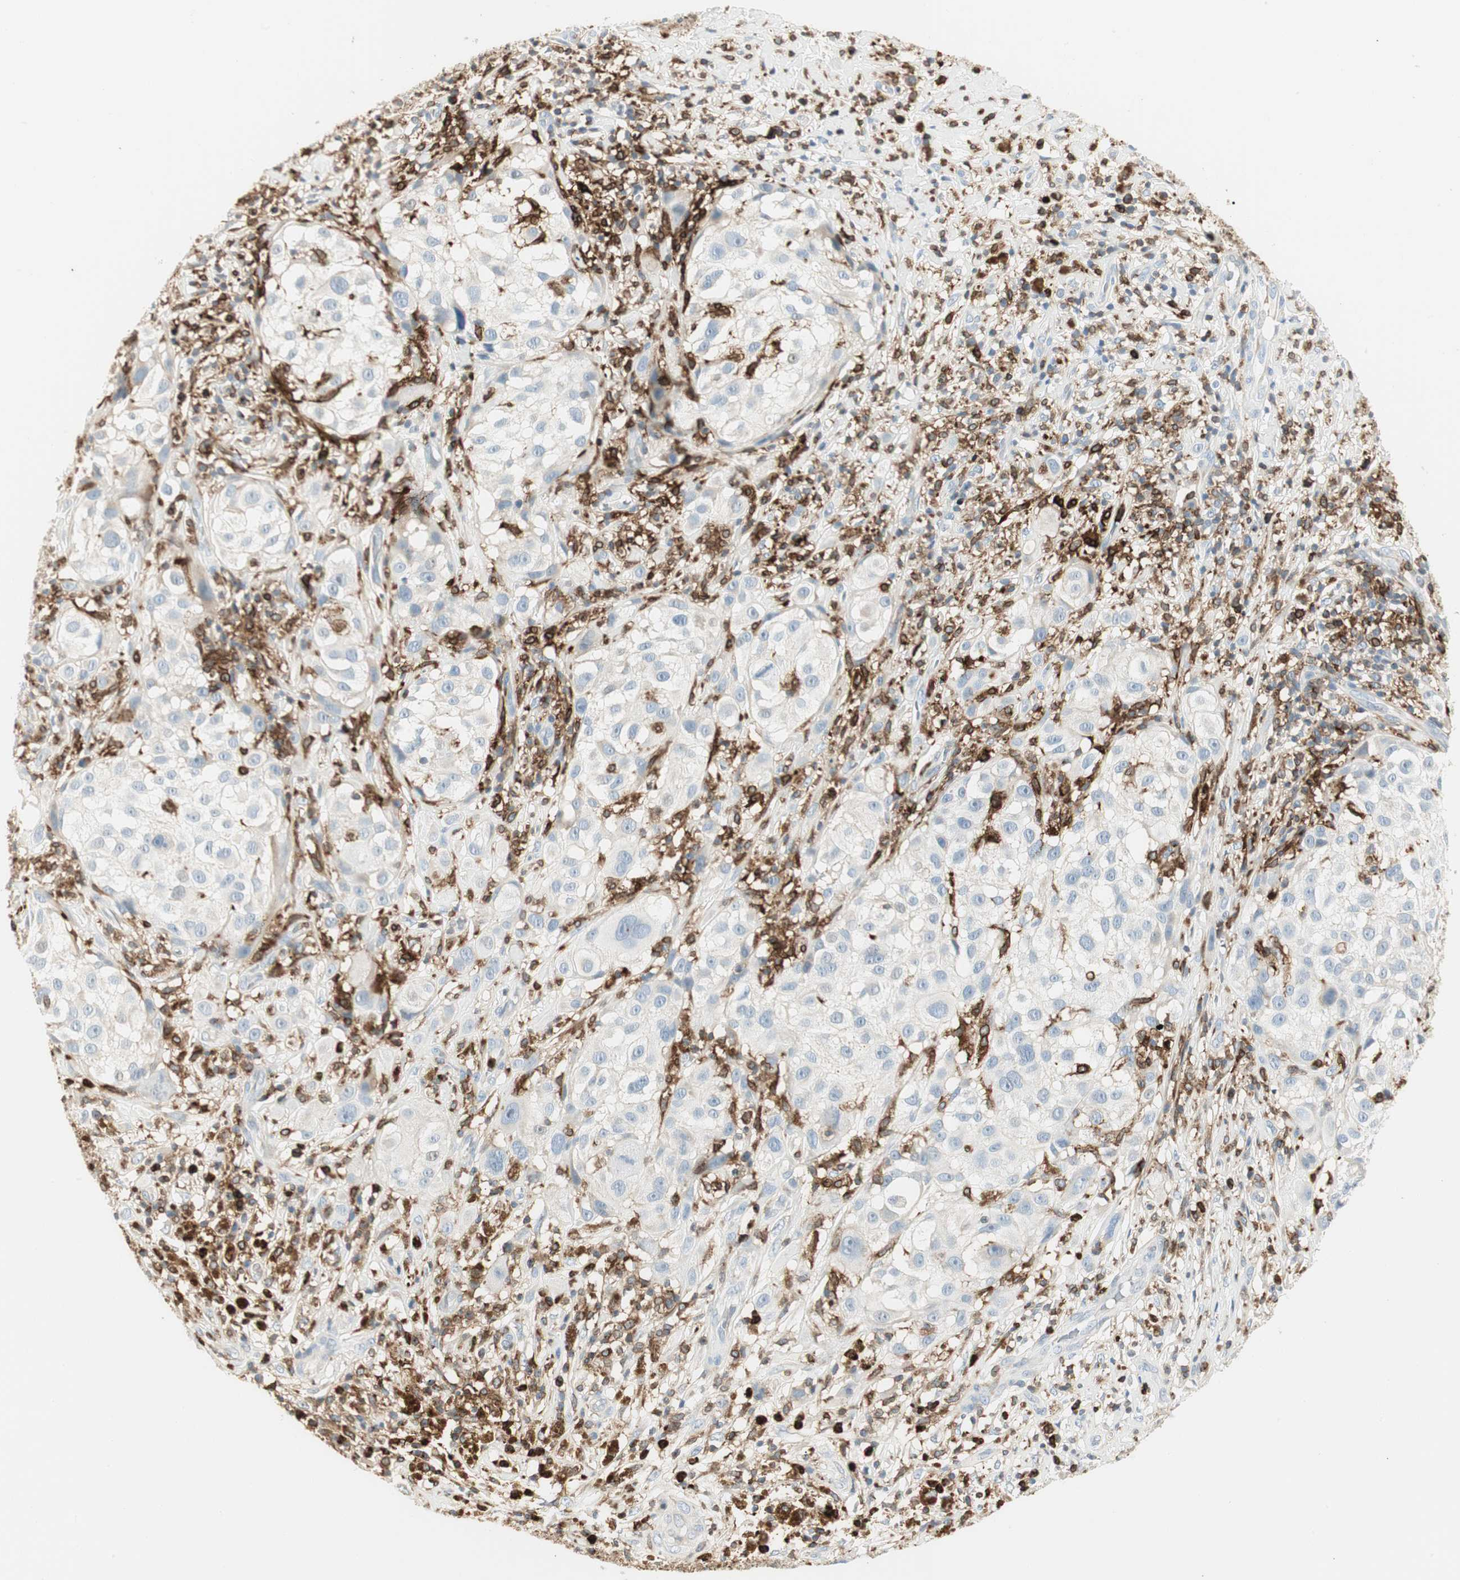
{"staining": {"intensity": "negative", "quantity": "none", "location": "none"}, "tissue": "melanoma", "cell_type": "Tumor cells", "image_type": "cancer", "snomed": [{"axis": "morphology", "description": "Necrosis, NOS"}, {"axis": "morphology", "description": "Malignant melanoma, NOS"}, {"axis": "topography", "description": "Skin"}], "caption": "Tumor cells show no significant staining in melanoma.", "gene": "ITGB2", "patient": {"sex": "female", "age": 87}}